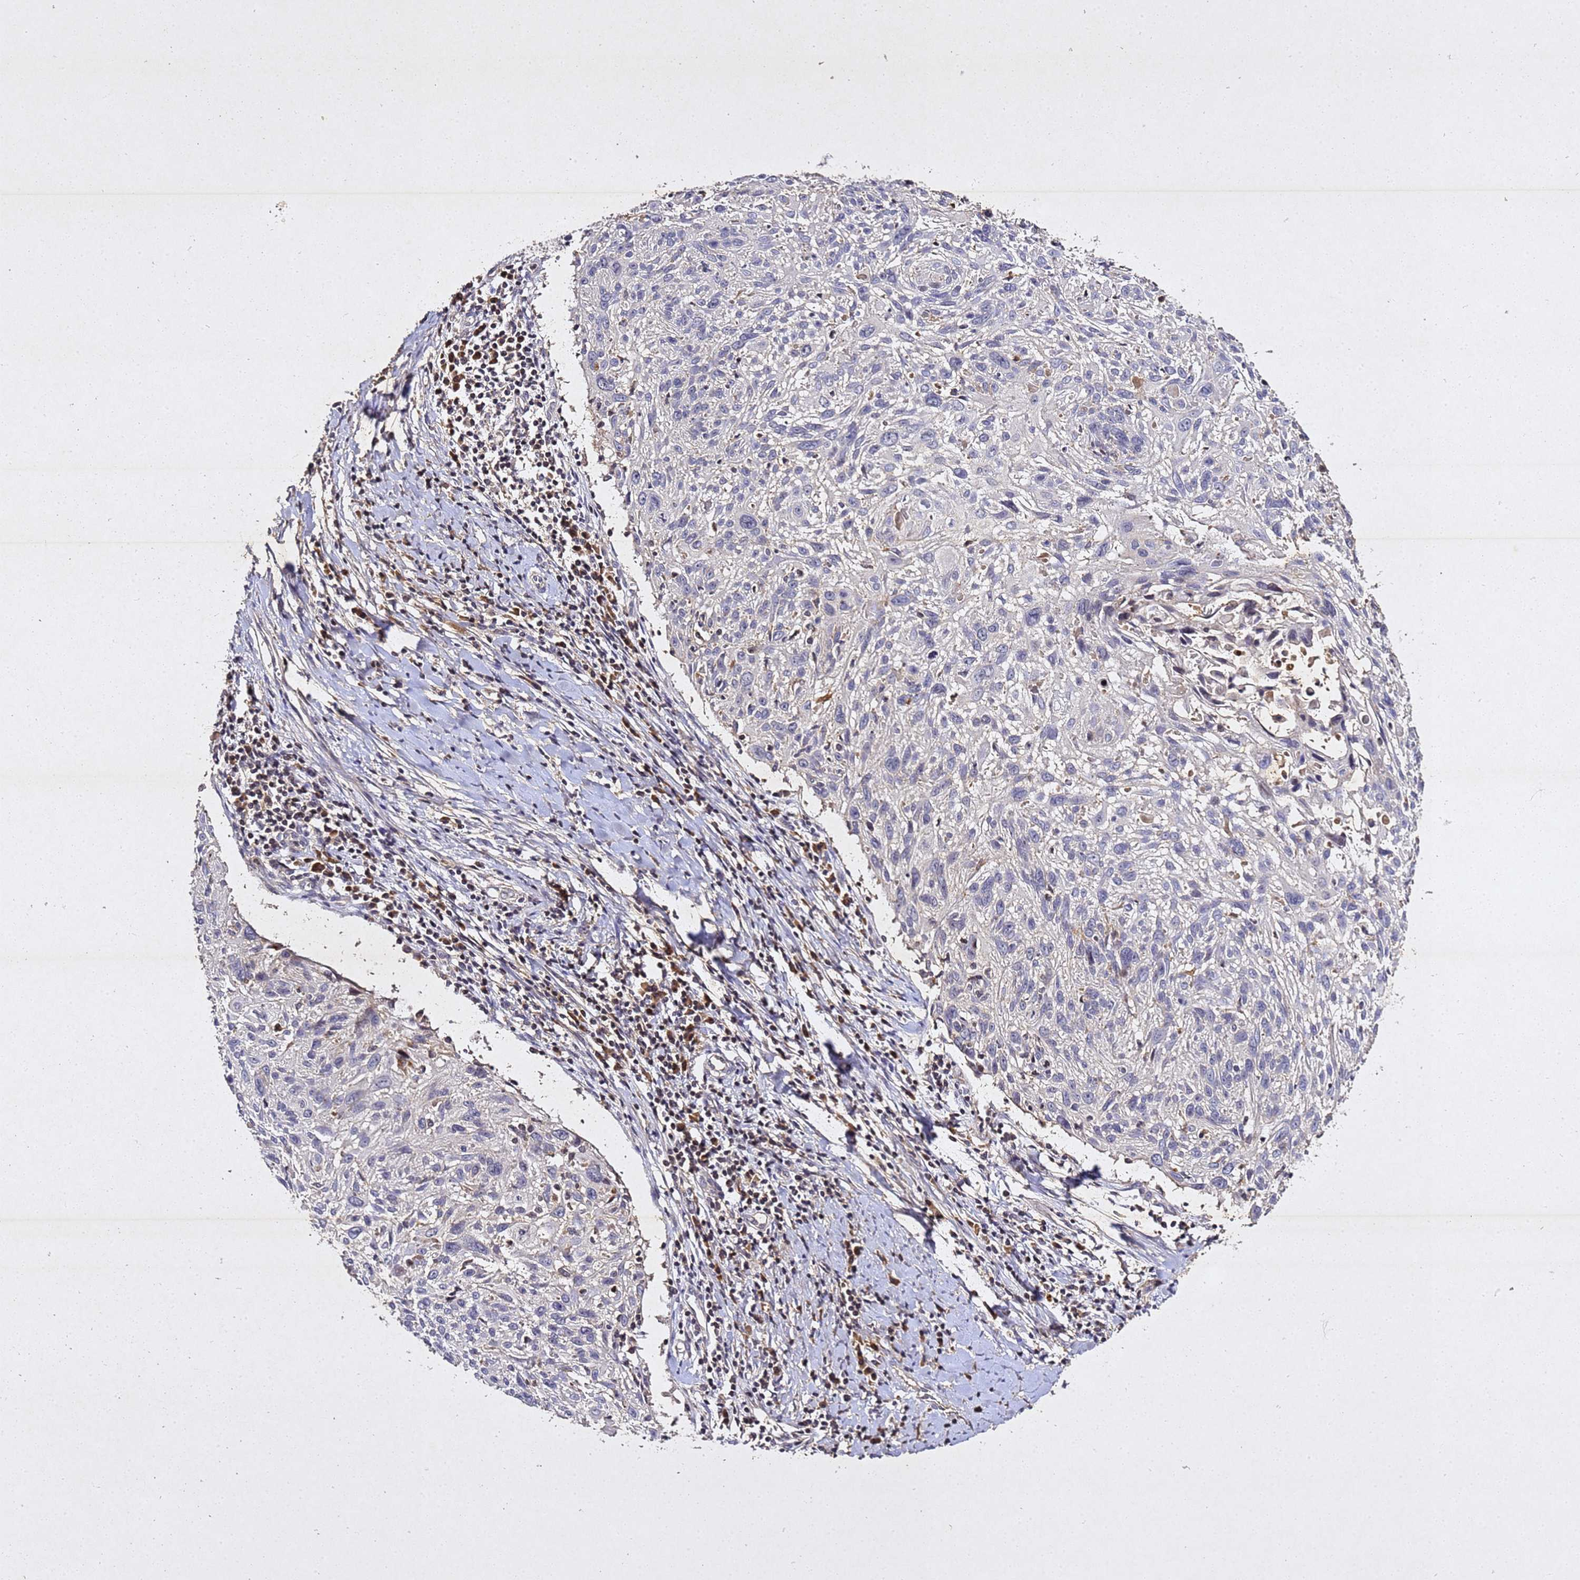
{"staining": {"intensity": "negative", "quantity": "none", "location": "none"}, "tissue": "cervical cancer", "cell_type": "Tumor cells", "image_type": "cancer", "snomed": [{"axis": "morphology", "description": "Squamous cell carcinoma, NOS"}, {"axis": "topography", "description": "Cervix"}], "caption": "Squamous cell carcinoma (cervical) stained for a protein using immunohistochemistry (IHC) demonstrates no positivity tumor cells.", "gene": "SV2B", "patient": {"sex": "female", "age": 51}}